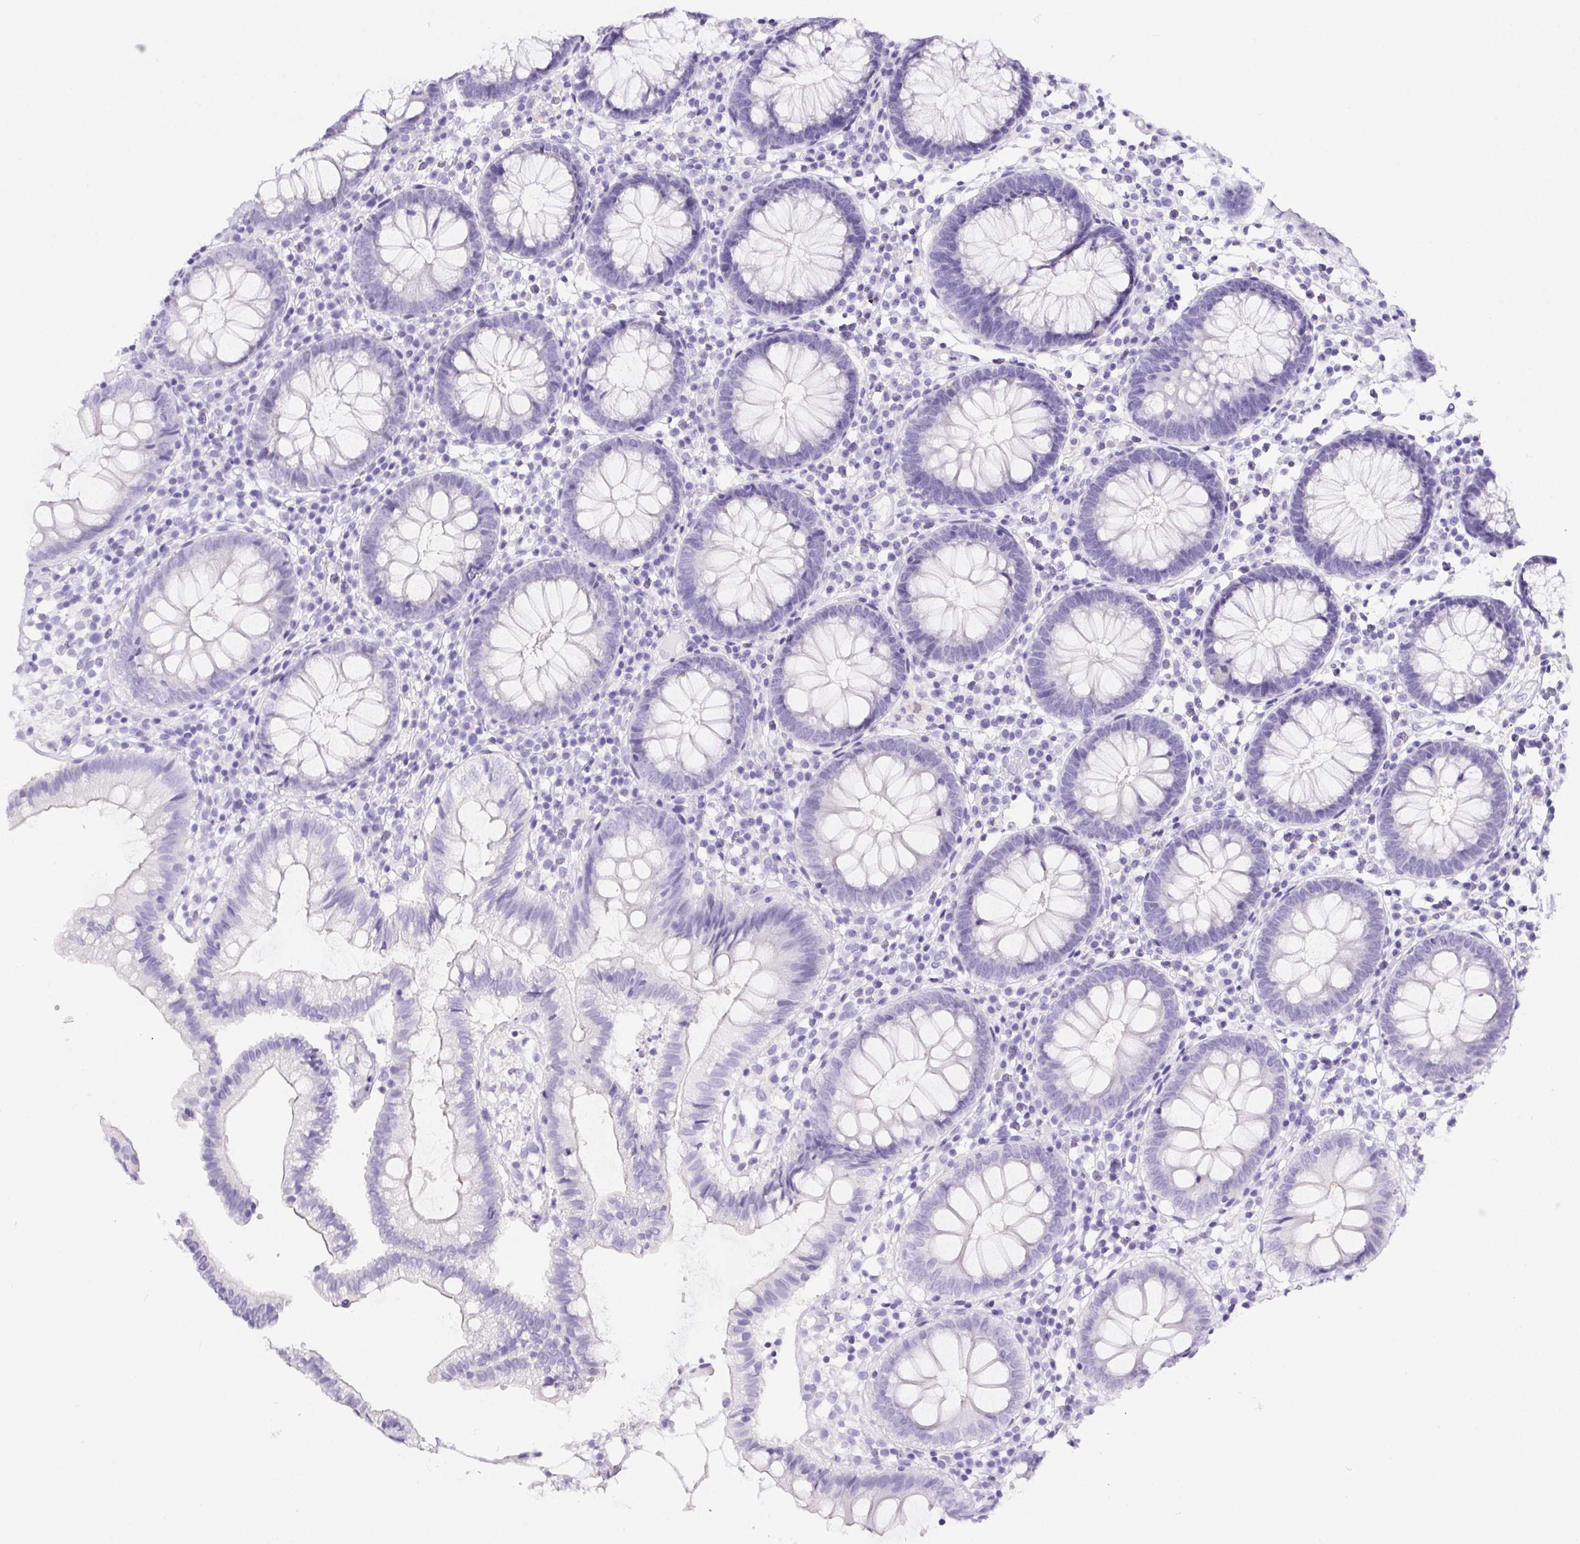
{"staining": {"intensity": "negative", "quantity": "none", "location": "none"}, "tissue": "colon", "cell_type": "Endothelial cells", "image_type": "normal", "snomed": [{"axis": "morphology", "description": "Normal tissue, NOS"}, {"axis": "morphology", "description": "Adenocarcinoma, NOS"}, {"axis": "topography", "description": "Colon"}], "caption": "The histopathology image exhibits no significant staining in endothelial cells of colon.", "gene": "ERP27", "patient": {"sex": "male", "age": 83}}